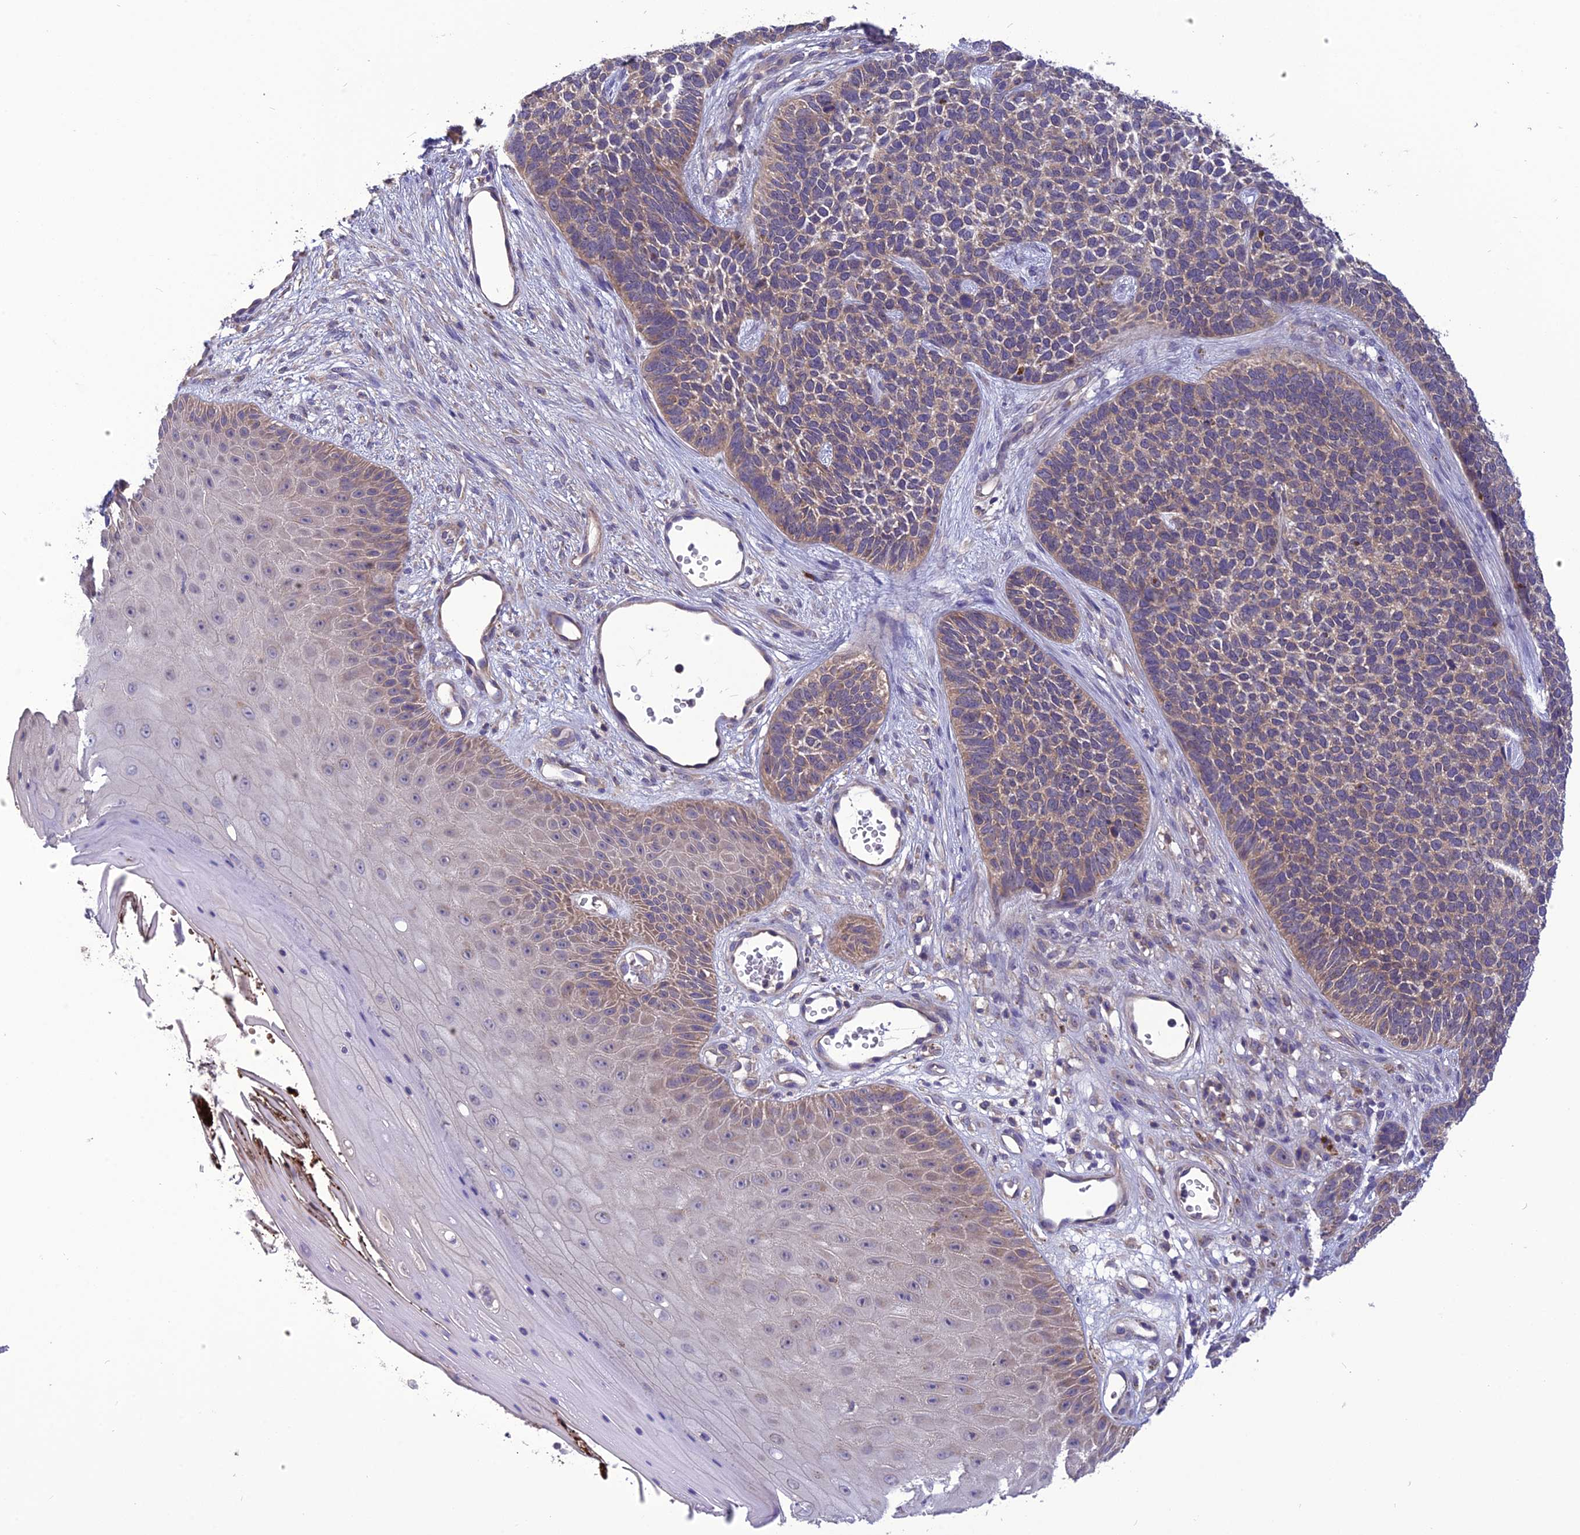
{"staining": {"intensity": "weak", "quantity": "25%-75%", "location": "cytoplasmic/membranous"}, "tissue": "skin cancer", "cell_type": "Tumor cells", "image_type": "cancer", "snomed": [{"axis": "morphology", "description": "Basal cell carcinoma"}, {"axis": "topography", "description": "Skin"}], "caption": "Approximately 25%-75% of tumor cells in human skin cancer show weak cytoplasmic/membranous protein staining as visualized by brown immunohistochemical staining.", "gene": "PSMF1", "patient": {"sex": "female", "age": 84}}